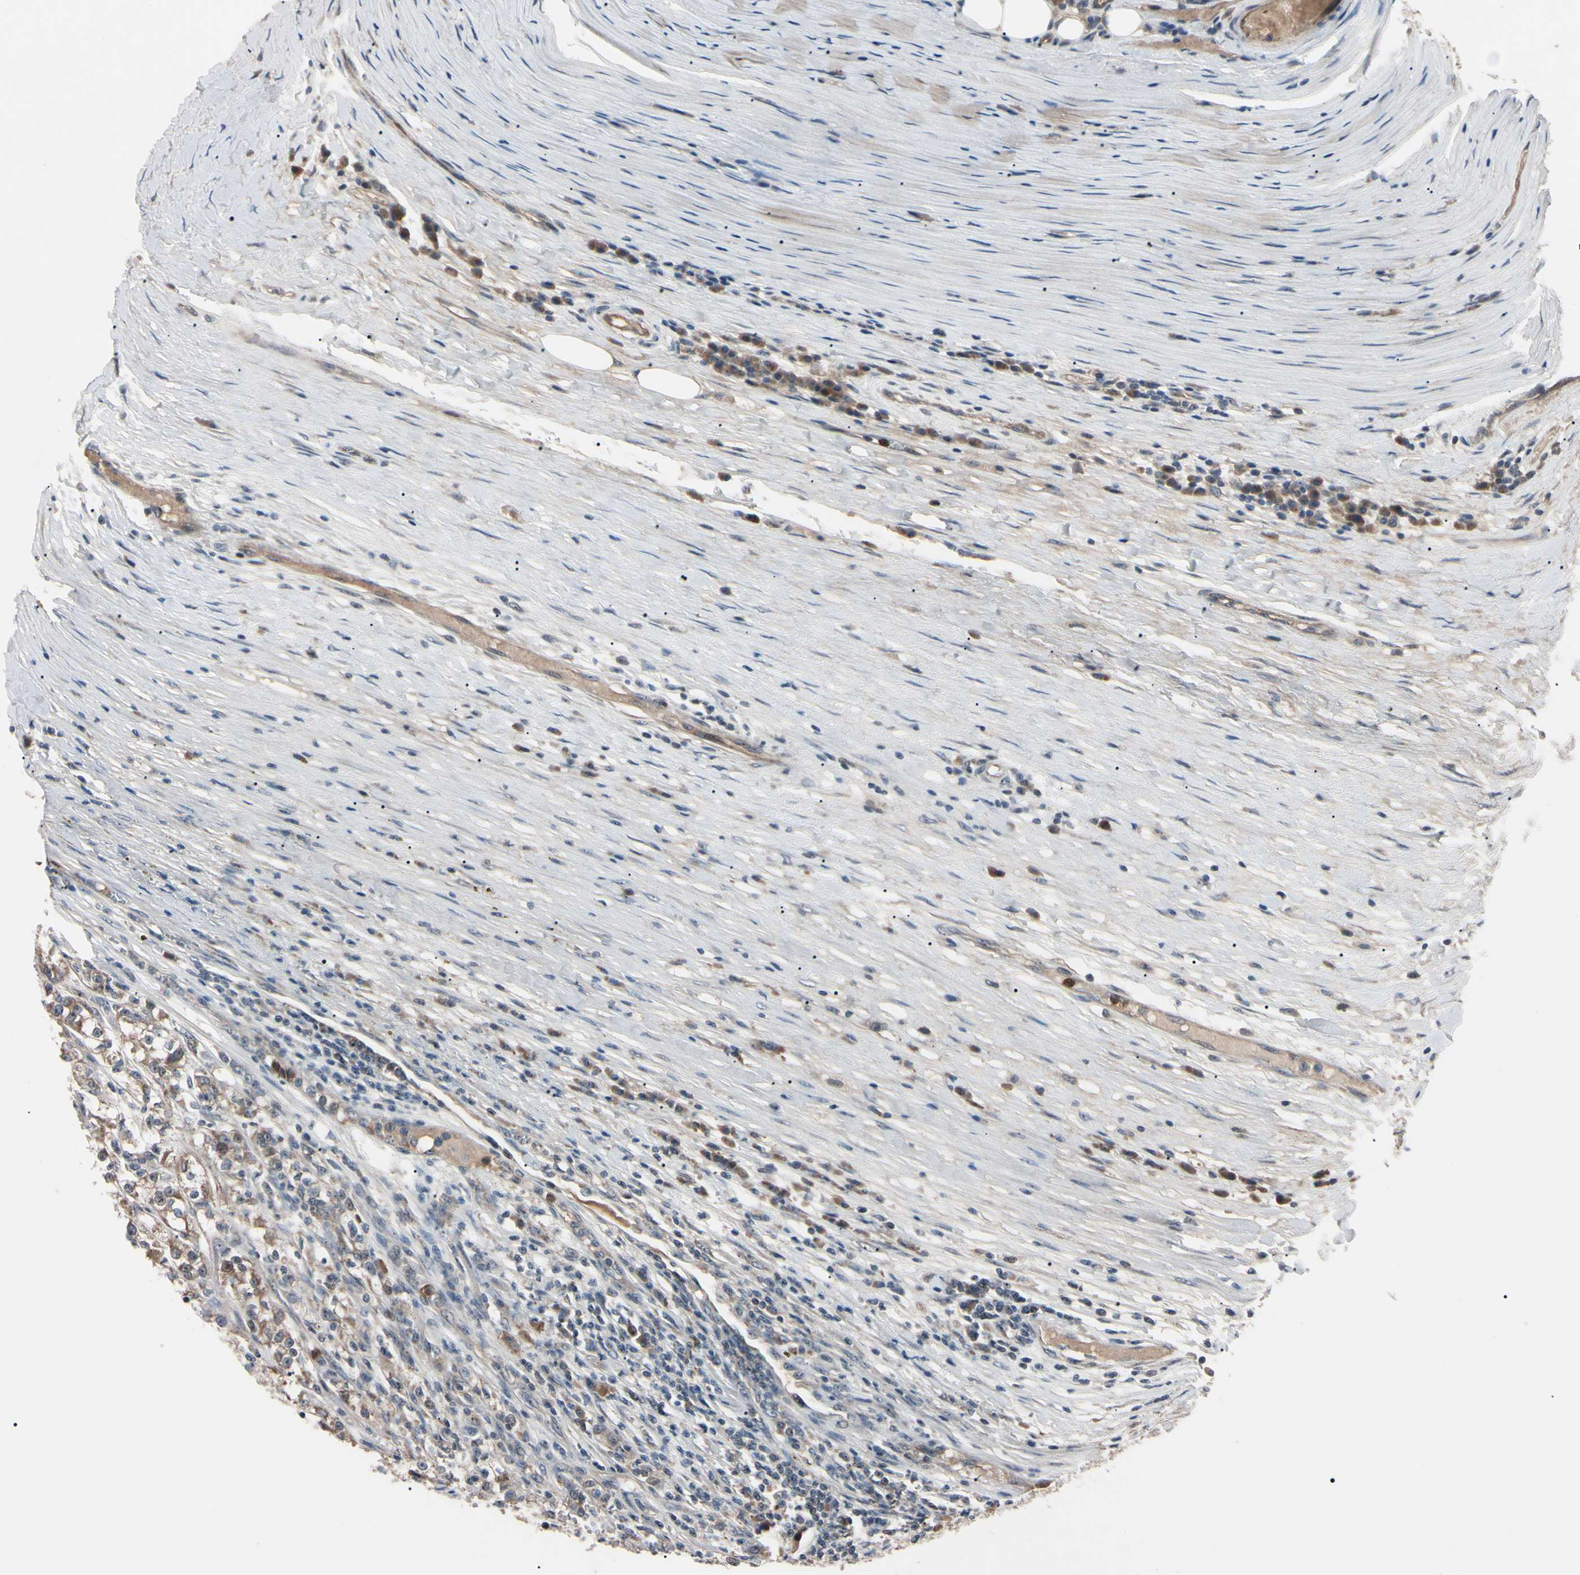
{"staining": {"intensity": "moderate", "quantity": ">75%", "location": "cytoplasmic/membranous"}, "tissue": "renal cancer", "cell_type": "Tumor cells", "image_type": "cancer", "snomed": [{"axis": "morphology", "description": "Adenocarcinoma, NOS"}, {"axis": "topography", "description": "Kidney"}], "caption": "Immunohistochemistry micrograph of human renal adenocarcinoma stained for a protein (brown), which displays medium levels of moderate cytoplasmic/membranous staining in about >75% of tumor cells.", "gene": "TRAF5", "patient": {"sex": "female", "age": 52}}